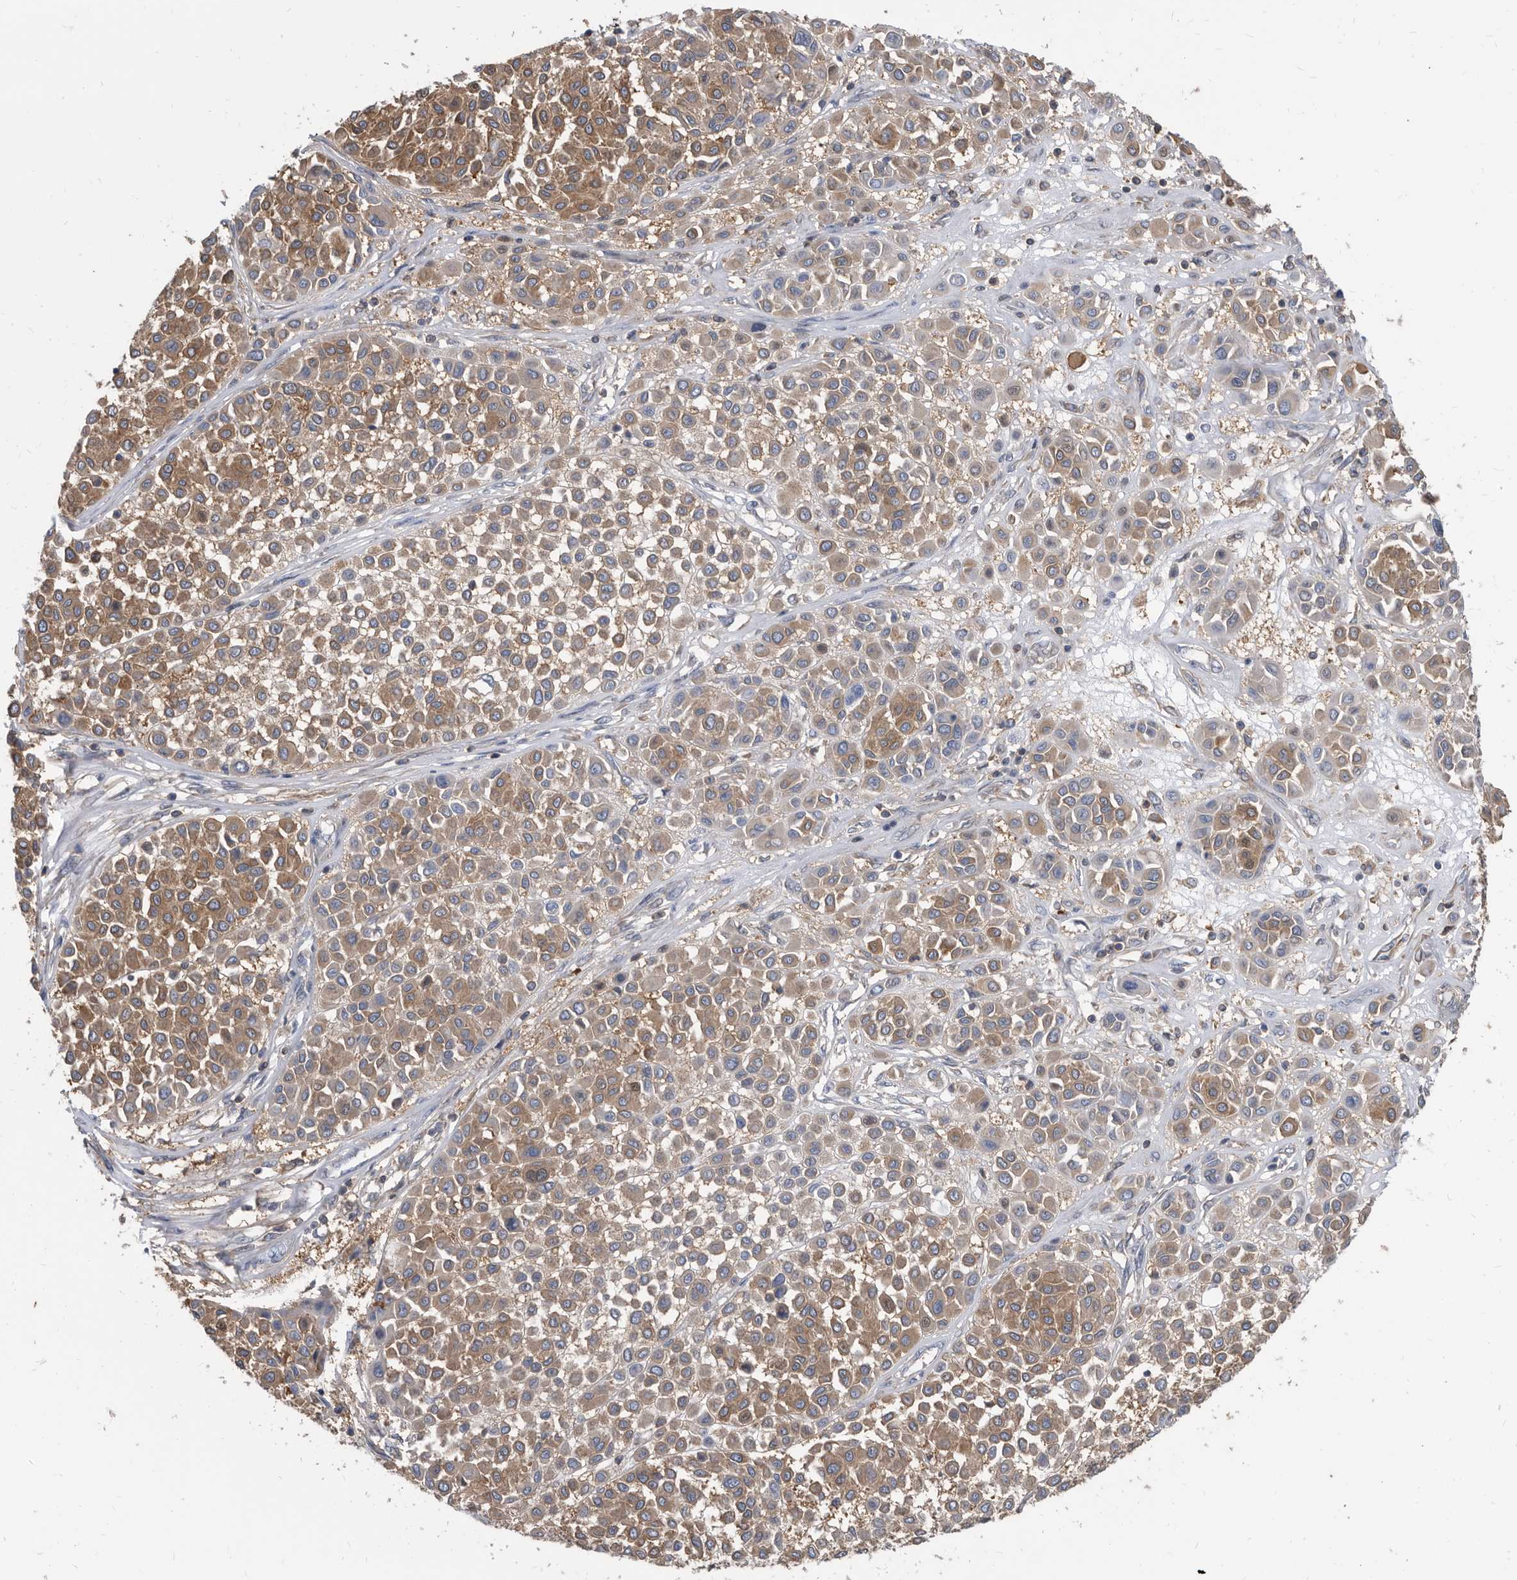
{"staining": {"intensity": "moderate", "quantity": ">75%", "location": "cytoplasmic/membranous"}, "tissue": "melanoma", "cell_type": "Tumor cells", "image_type": "cancer", "snomed": [{"axis": "morphology", "description": "Malignant melanoma, Metastatic site"}, {"axis": "topography", "description": "Soft tissue"}], "caption": "Immunohistochemistry histopathology image of malignant melanoma (metastatic site) stained for a protein (brown), which displays medium levels of moderate cytoplasmic/membranous positivity in approximately >75% of tumor cells.", "gene": "APEH", "patient": {"sex": "male", "age": 41}}